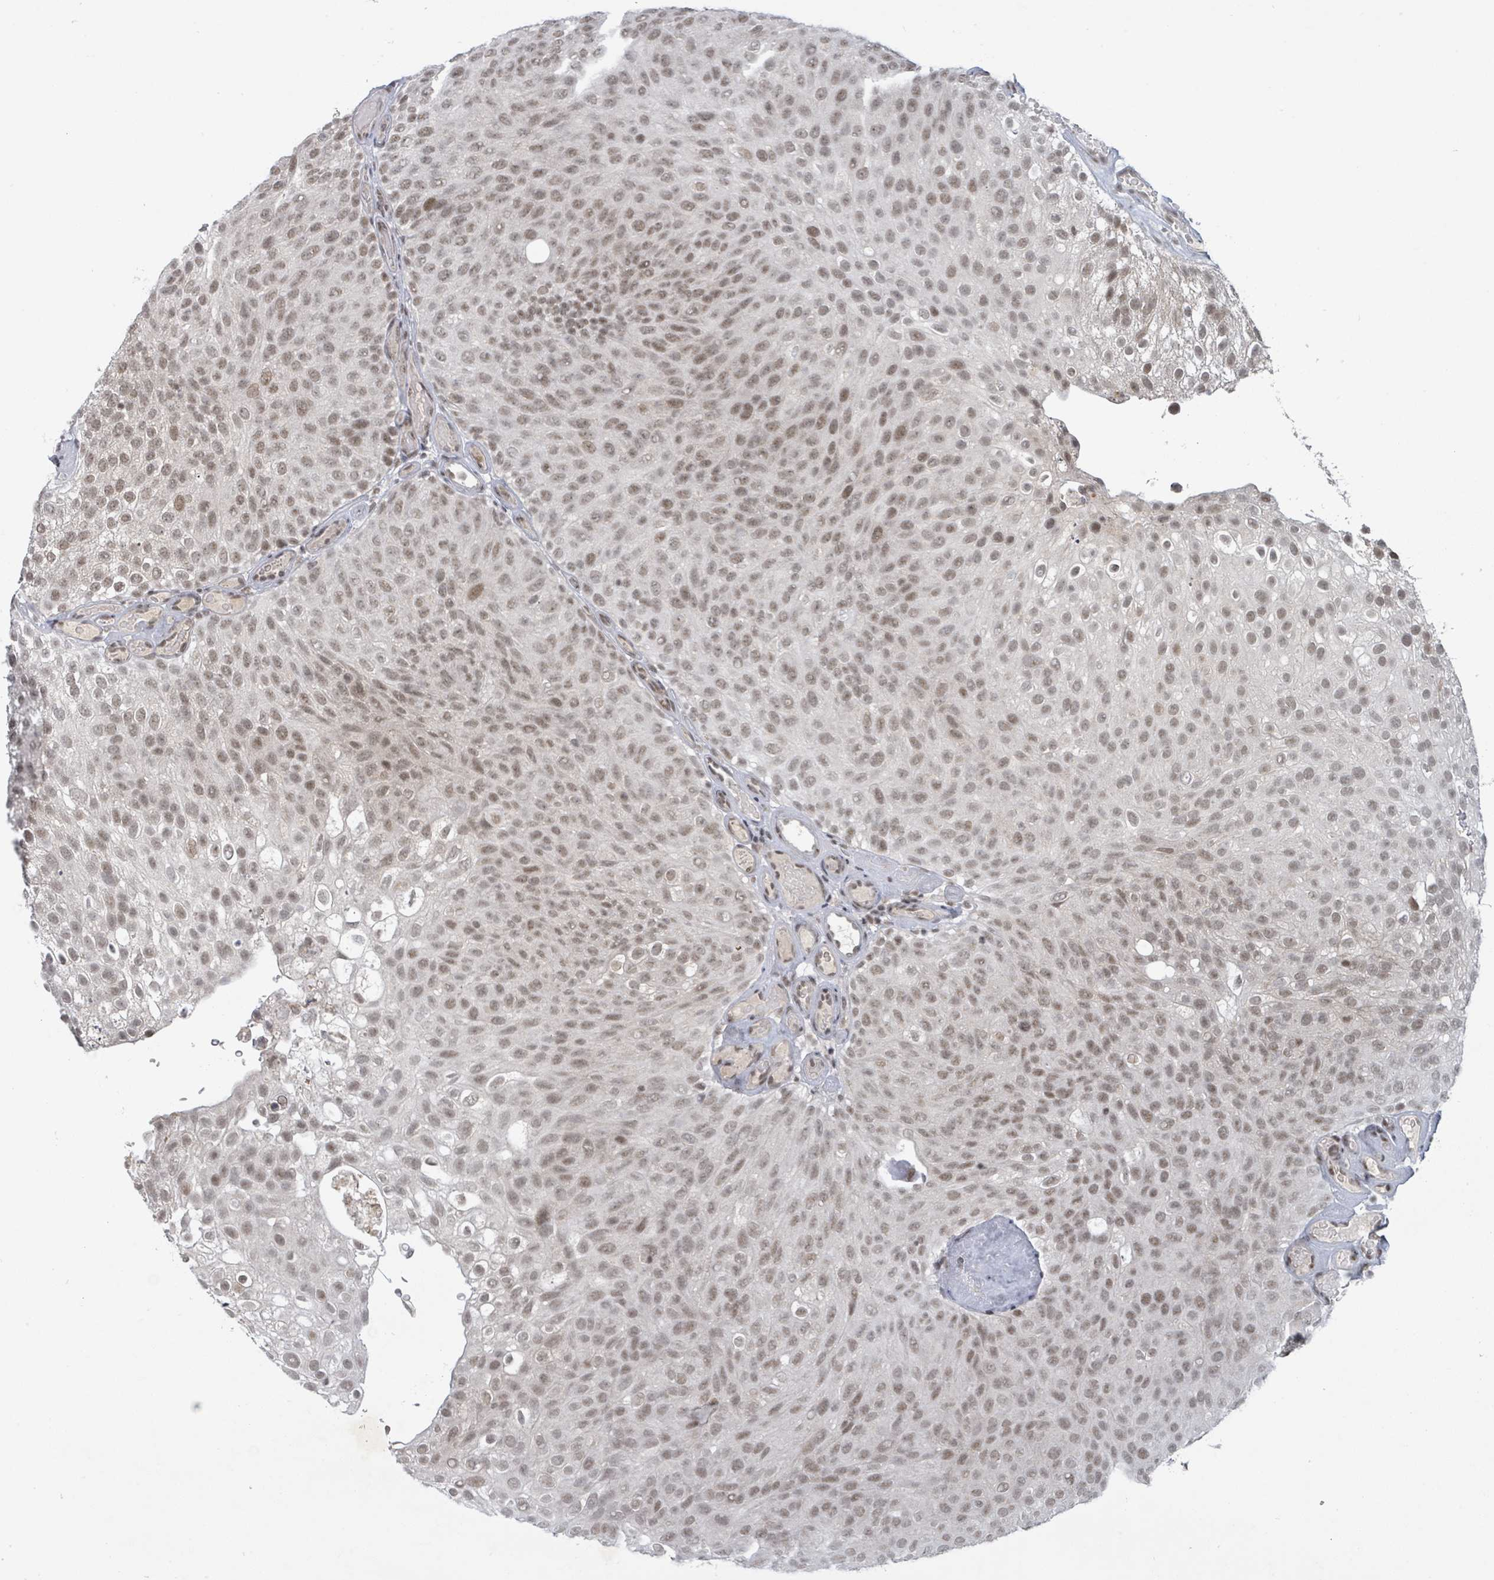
{"staining": {"intensity": "moderate", "quantity": ">75%", "location": "nuclear"}, "tissue": "urothelial cancer", "cell_type": "Tumor cells", "image_type": "cancer", "snomed": [{"axis": "morphology", "description": "Urothelial carcinoma, Low grade"}, {"axis": "topography", "description": "Urinary bladder"}], "caption": "Urothelial carcinoma (low-grade) stained with immunohistochemistry demonstrates moderate nuclear positivity in about >75% of tumor cells.", "gene": "BANP", "patient": {"sex": "male", "age": 78}}